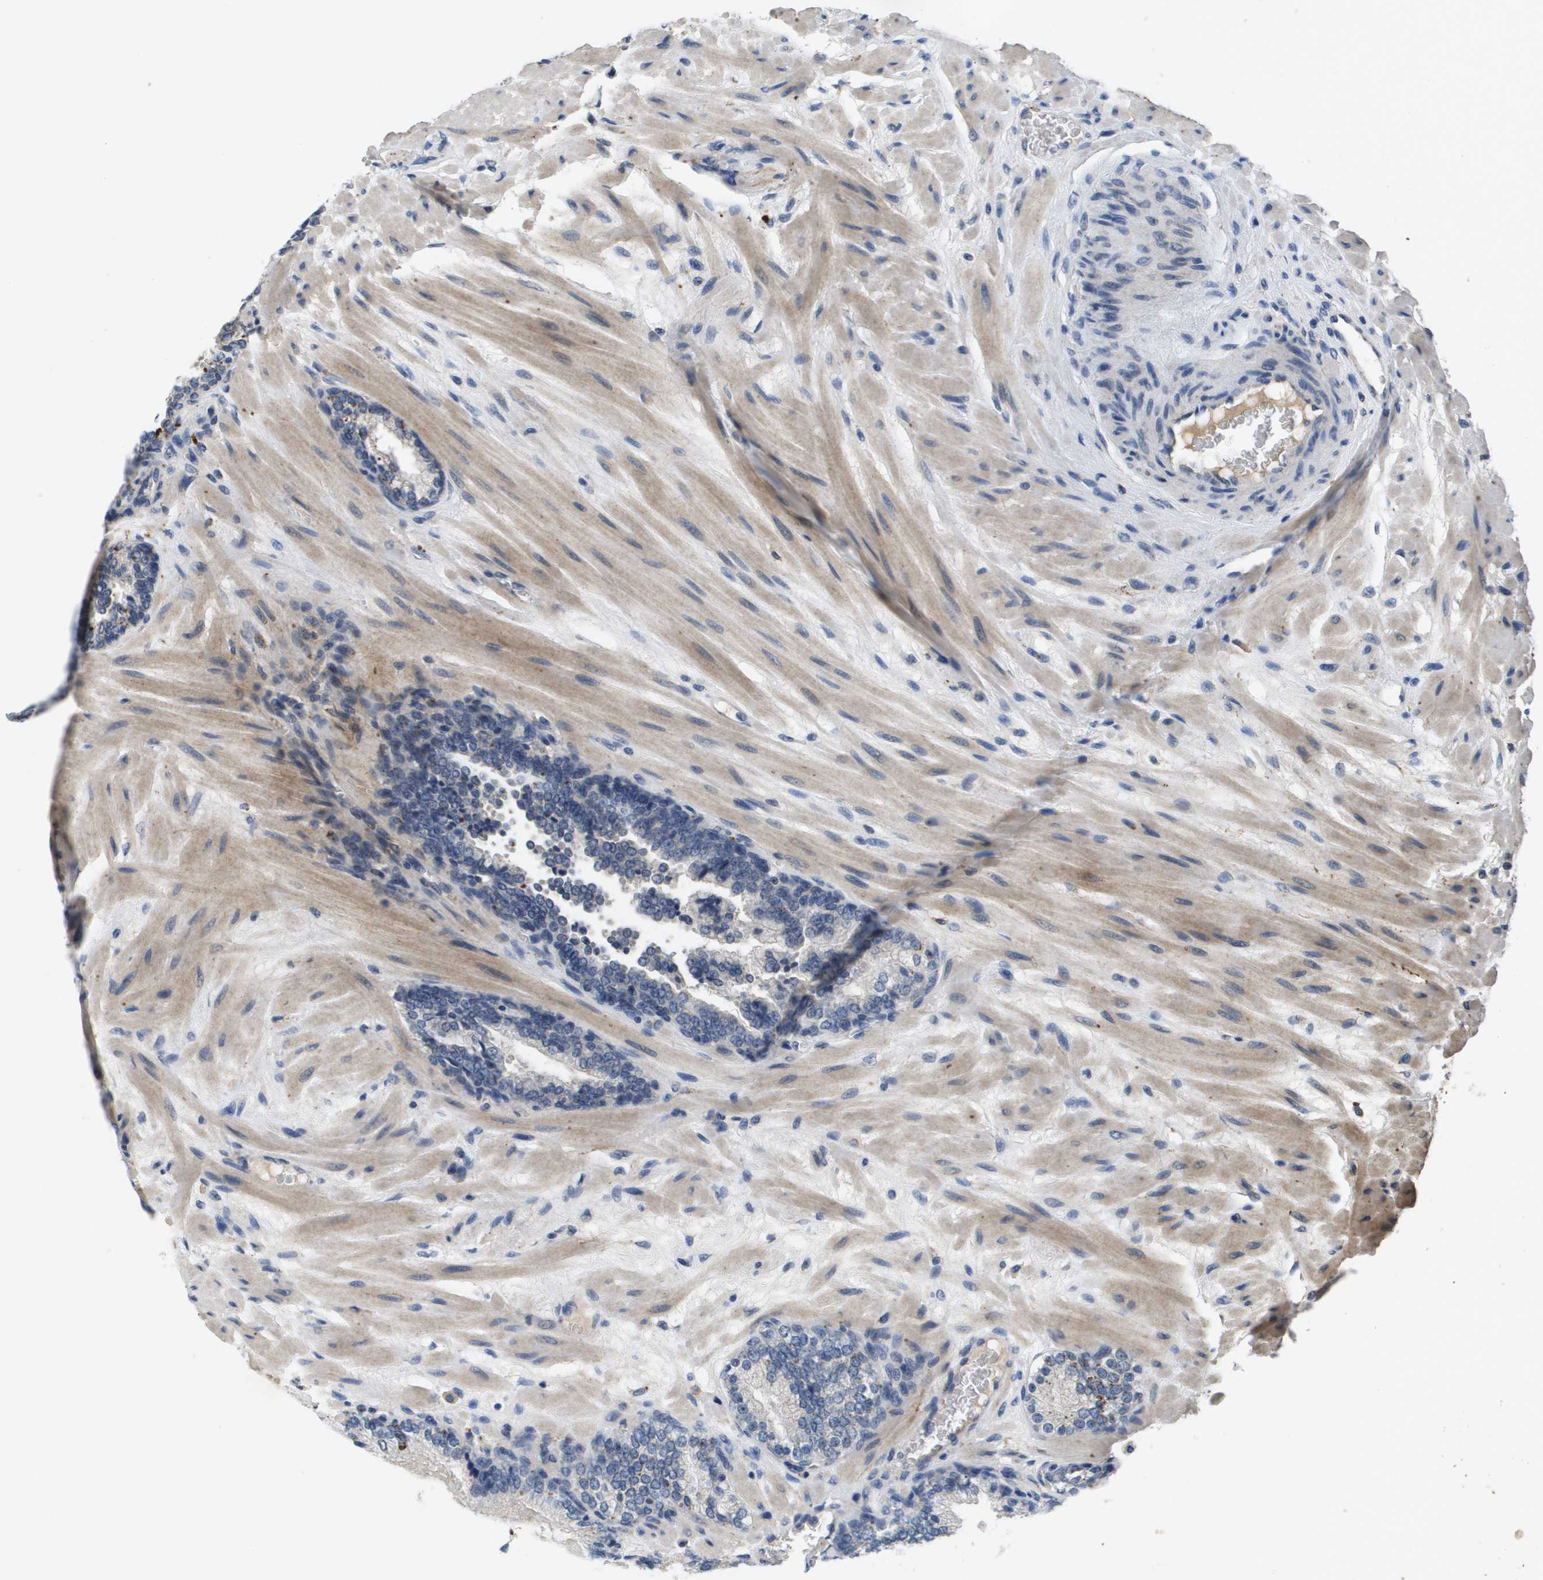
{"staining": {"intensity": "negative", "quantity": "none", "location": "none"}, "tissue": "prostate cancer", "cell_type": "Tumor cells", "image_type": "cancer", "snomed": [{"axis": "morphology", "description": "Adenocarcinoma, Low grade"}, {"axis": "topography", "description": "Prostate"}], "caption": "Immunohistochemistry (IHC) of human prostate cancer shows no staining in tumor cells.", "gene": "PROC", "patient": {"sex": "male", "age": 63}}